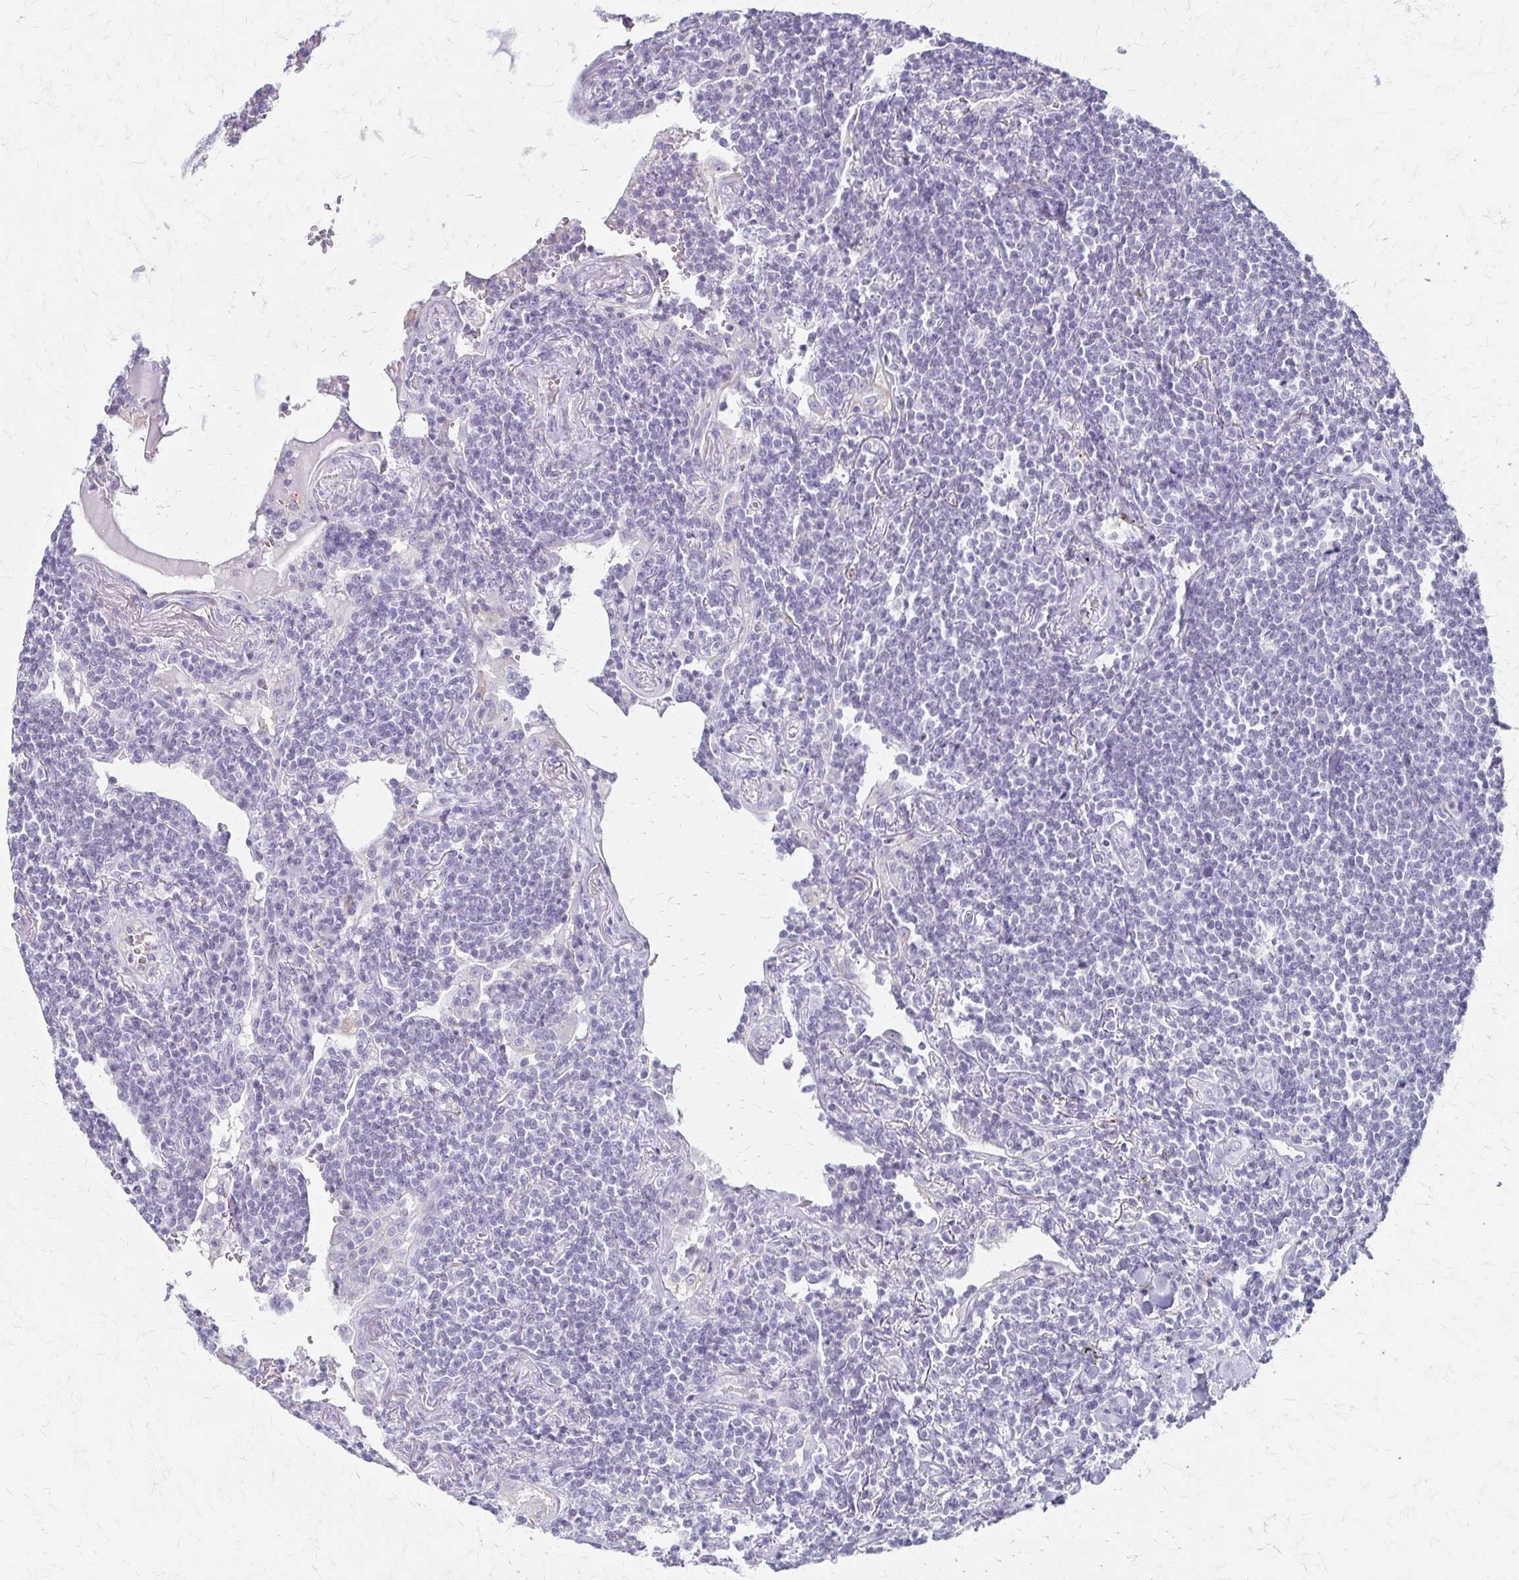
{"staining": {"intensity": "negative", "quantity": "none", "location": "none"}, "tissue": "lymphoma", "cell_type": "Tumor cells", "image_type": "cancer", "snomed": [{"axis": "morphology", "description": "Malignant lymphoma, non-Hodgkin's type, Low grade"}, {"axis": "topography", "description": "Lung"}], "caption": "IHC image of human lymphoma stained for a protein (brown), which shows no positivity in tumor cells. (Stains: DAB (3,3'-diaminobenzidine) IHC with hematoxylin counter stain, Microscopy: brightfield microscopy at high magnification).", "gene": "ACP5", "patient": {"sex": "female", "age": 71}}